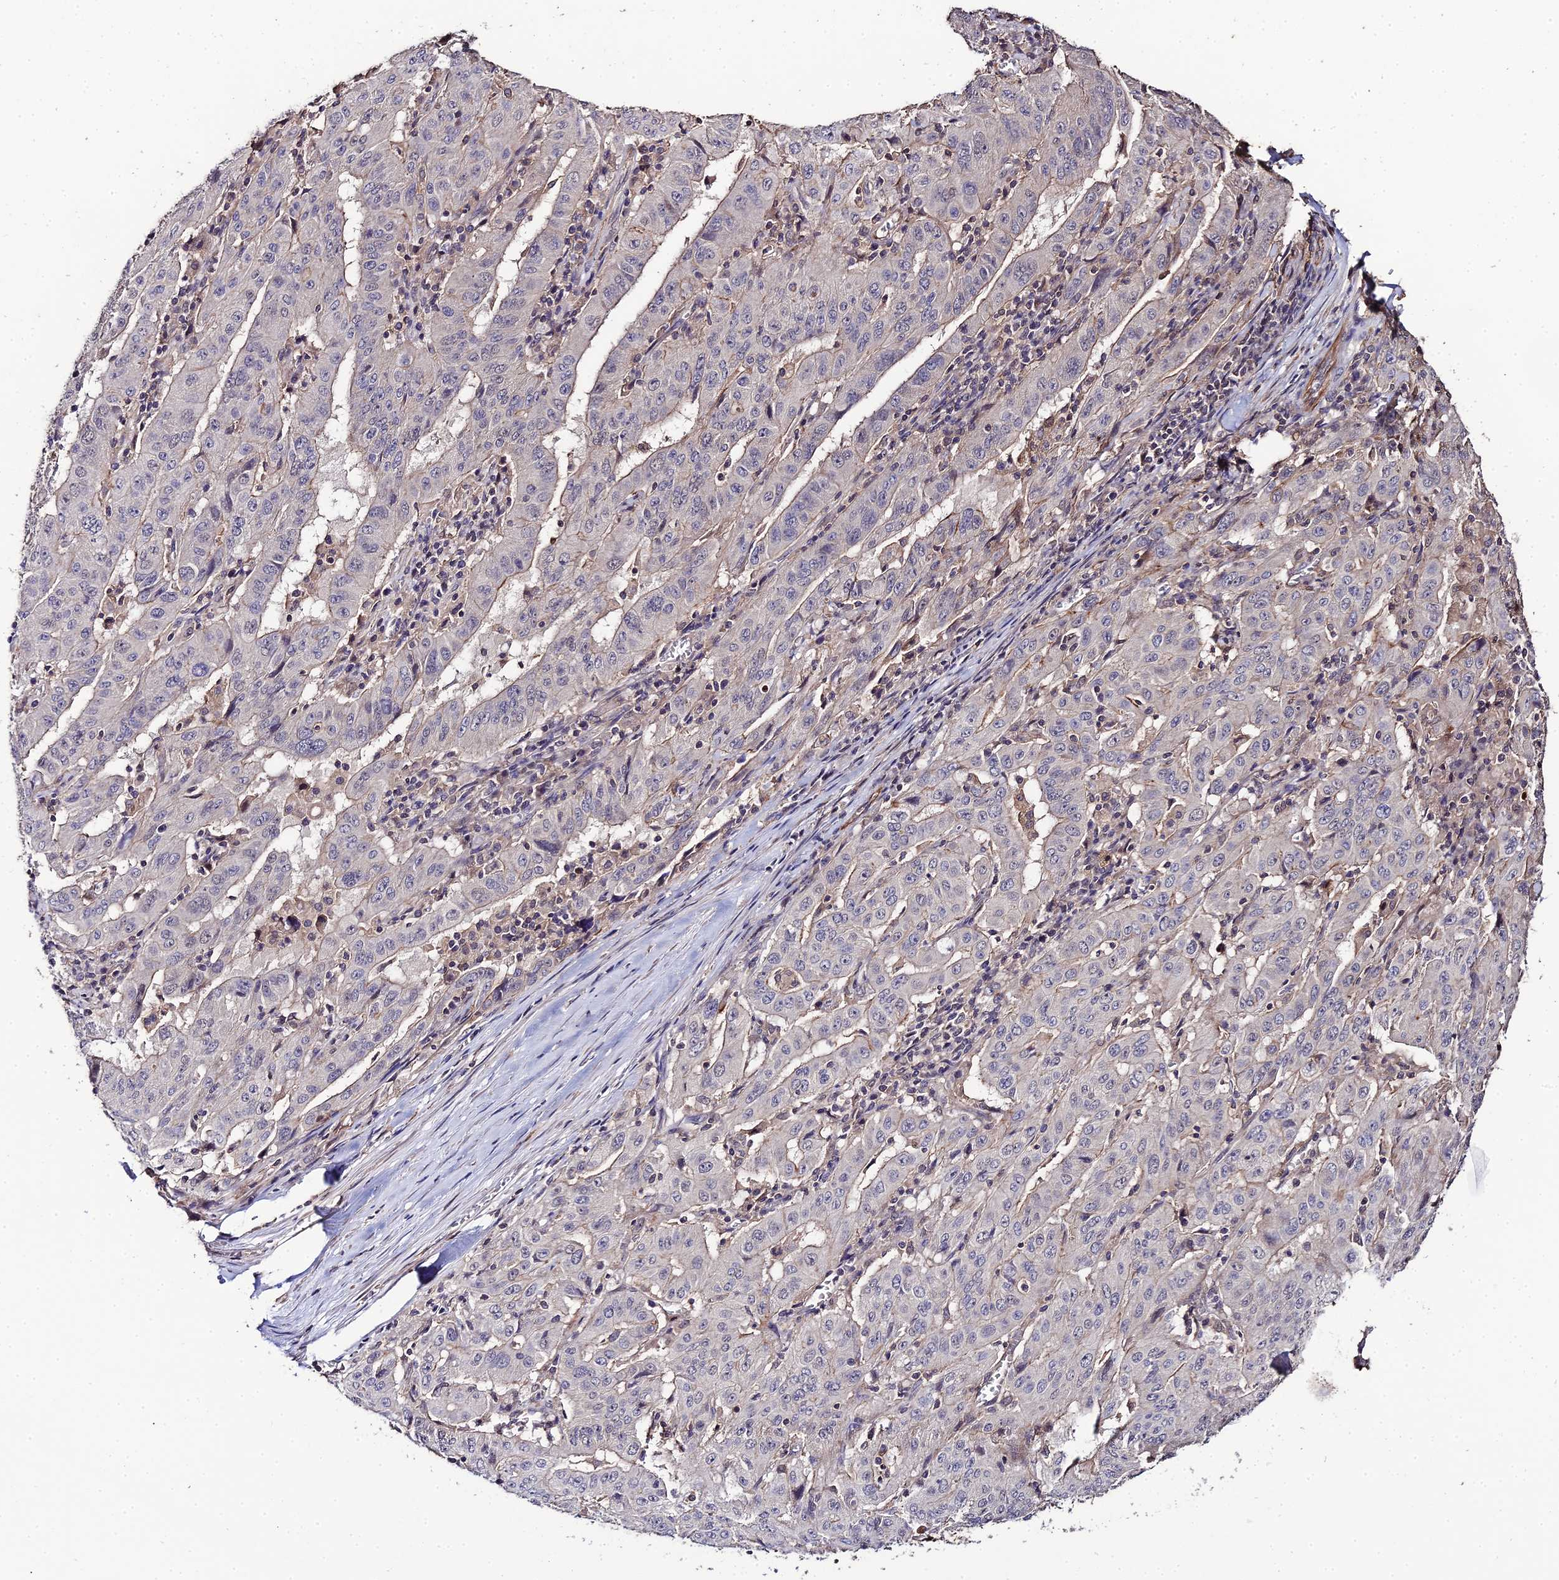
{"staining": {"intensity": "weak", "quantity": "<25%", "location": "cytoplasmic/membranous"}, "tissue": "pancreatic cancer", "cell_type": "Tumor cells", "image_type": "cancer", "snomed": [{"axis": "morphology", "description": "Adenocarcinoma, NOS"}, {"axis": "topography", "description": "Pancreas"}], "caption": "This photomicrograph is of pancreatic cancer (adenocarcinoma) stained with immunohistochemistry (IHC) to label a protein in brown with the nuclei are counter-stained blue. There is no positivity in tumor cells.", "gene": "LSM5", "patient": {"sex": "male", "age": 63}}